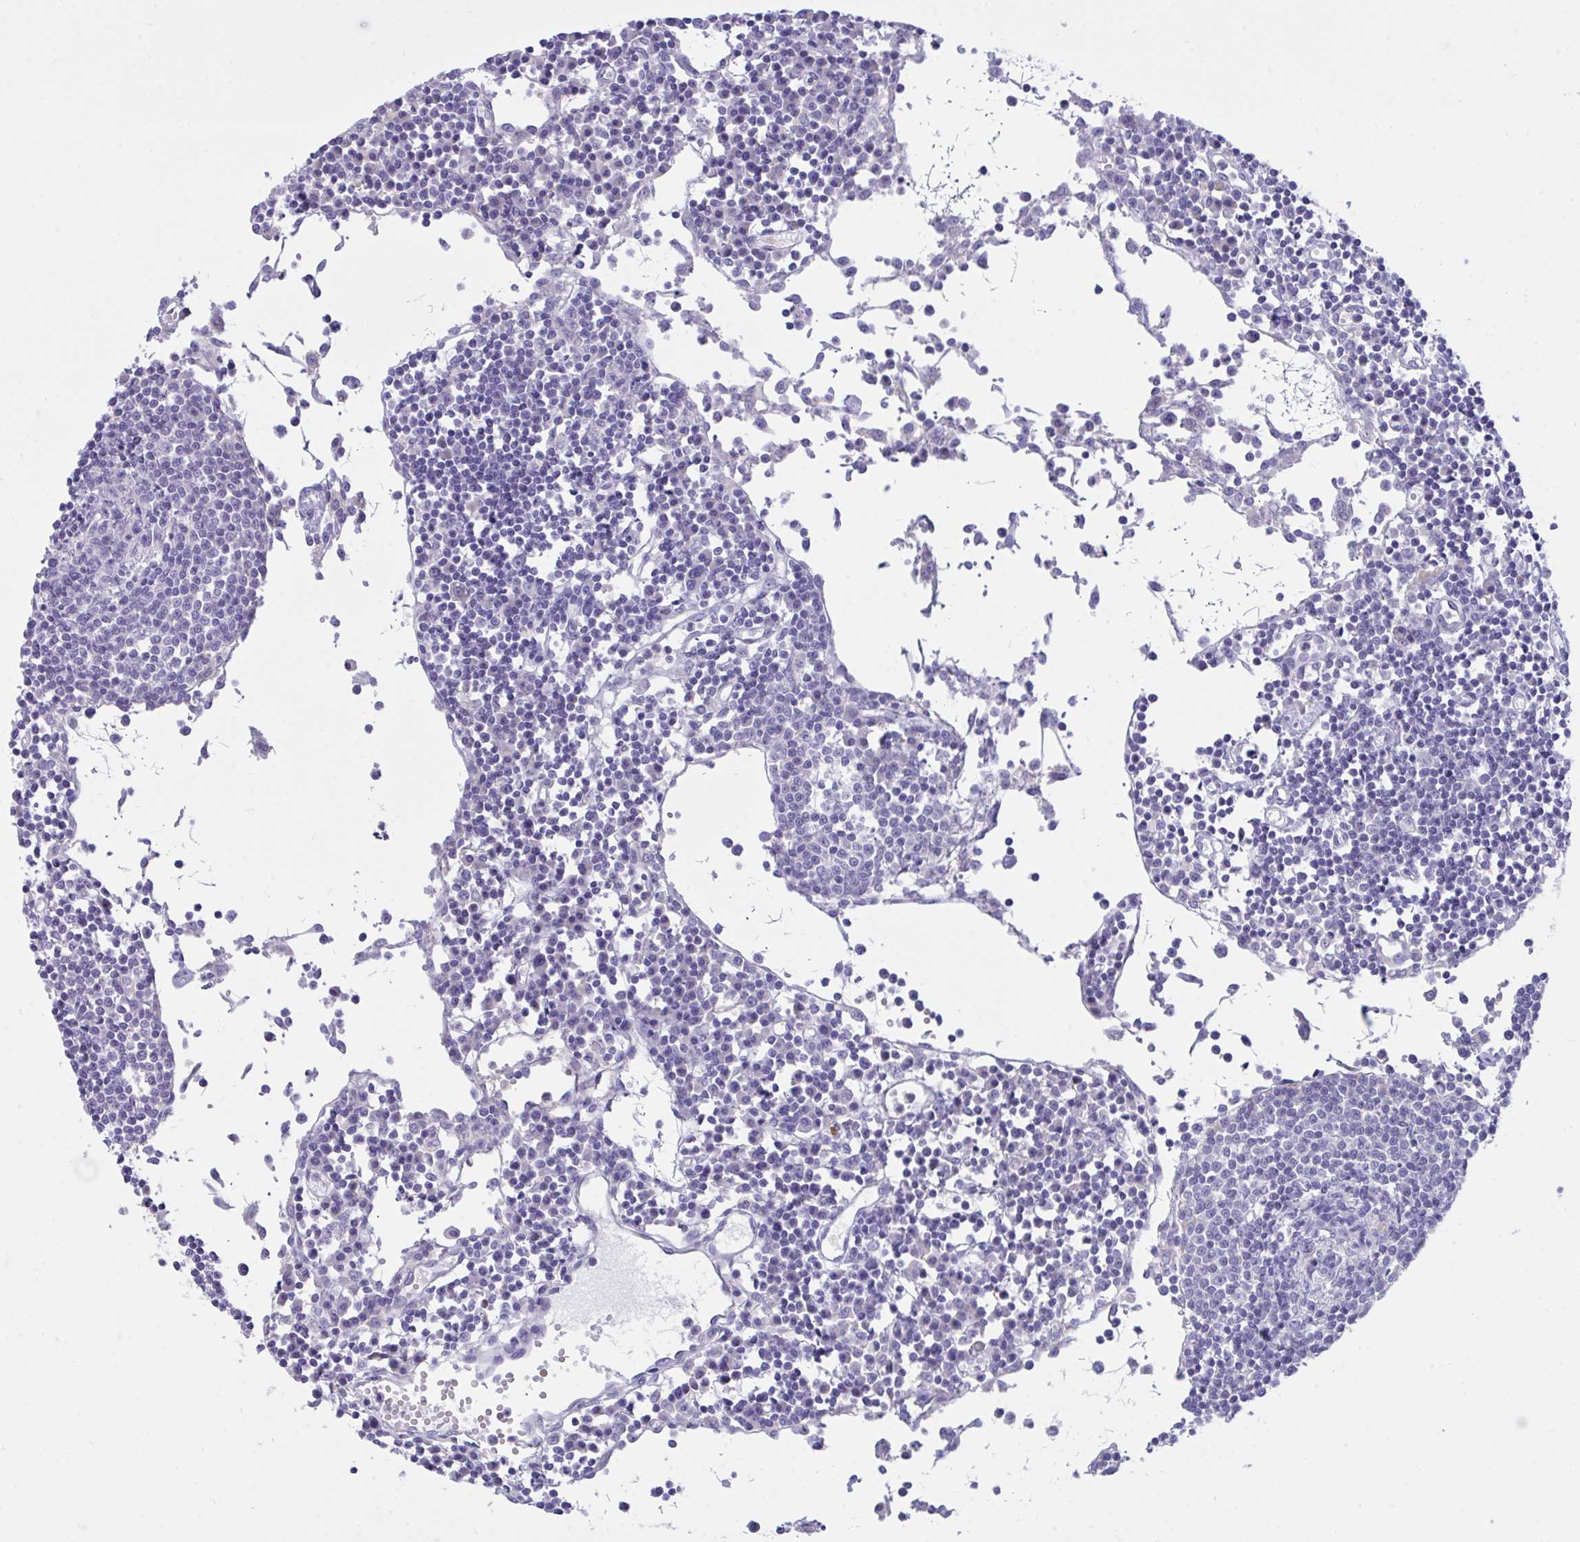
{"staining": {"intensity": "negative", "quantity": "none", "location": "none"}, "tissue": "lymph node", "cell_type": "Germinal center cells", "image_type": "normal", "snomed": [{"axis": "morphology", "description": "Normal tissue, NOS"}, {"axis": "topography", "description": "Lymph node"}], "caption": "Germinal center cells are negative for protein expression in benign human lymph node. Brightfield microscopy of immunohistochemistry (IHC) stained with DAB (3,3'-diaminobenzidine) (brown) and hematoxylin (blue), captured at high magnification.", "gene": "PLEKHH1", "patient": {"sex": "female", "age": 78}}